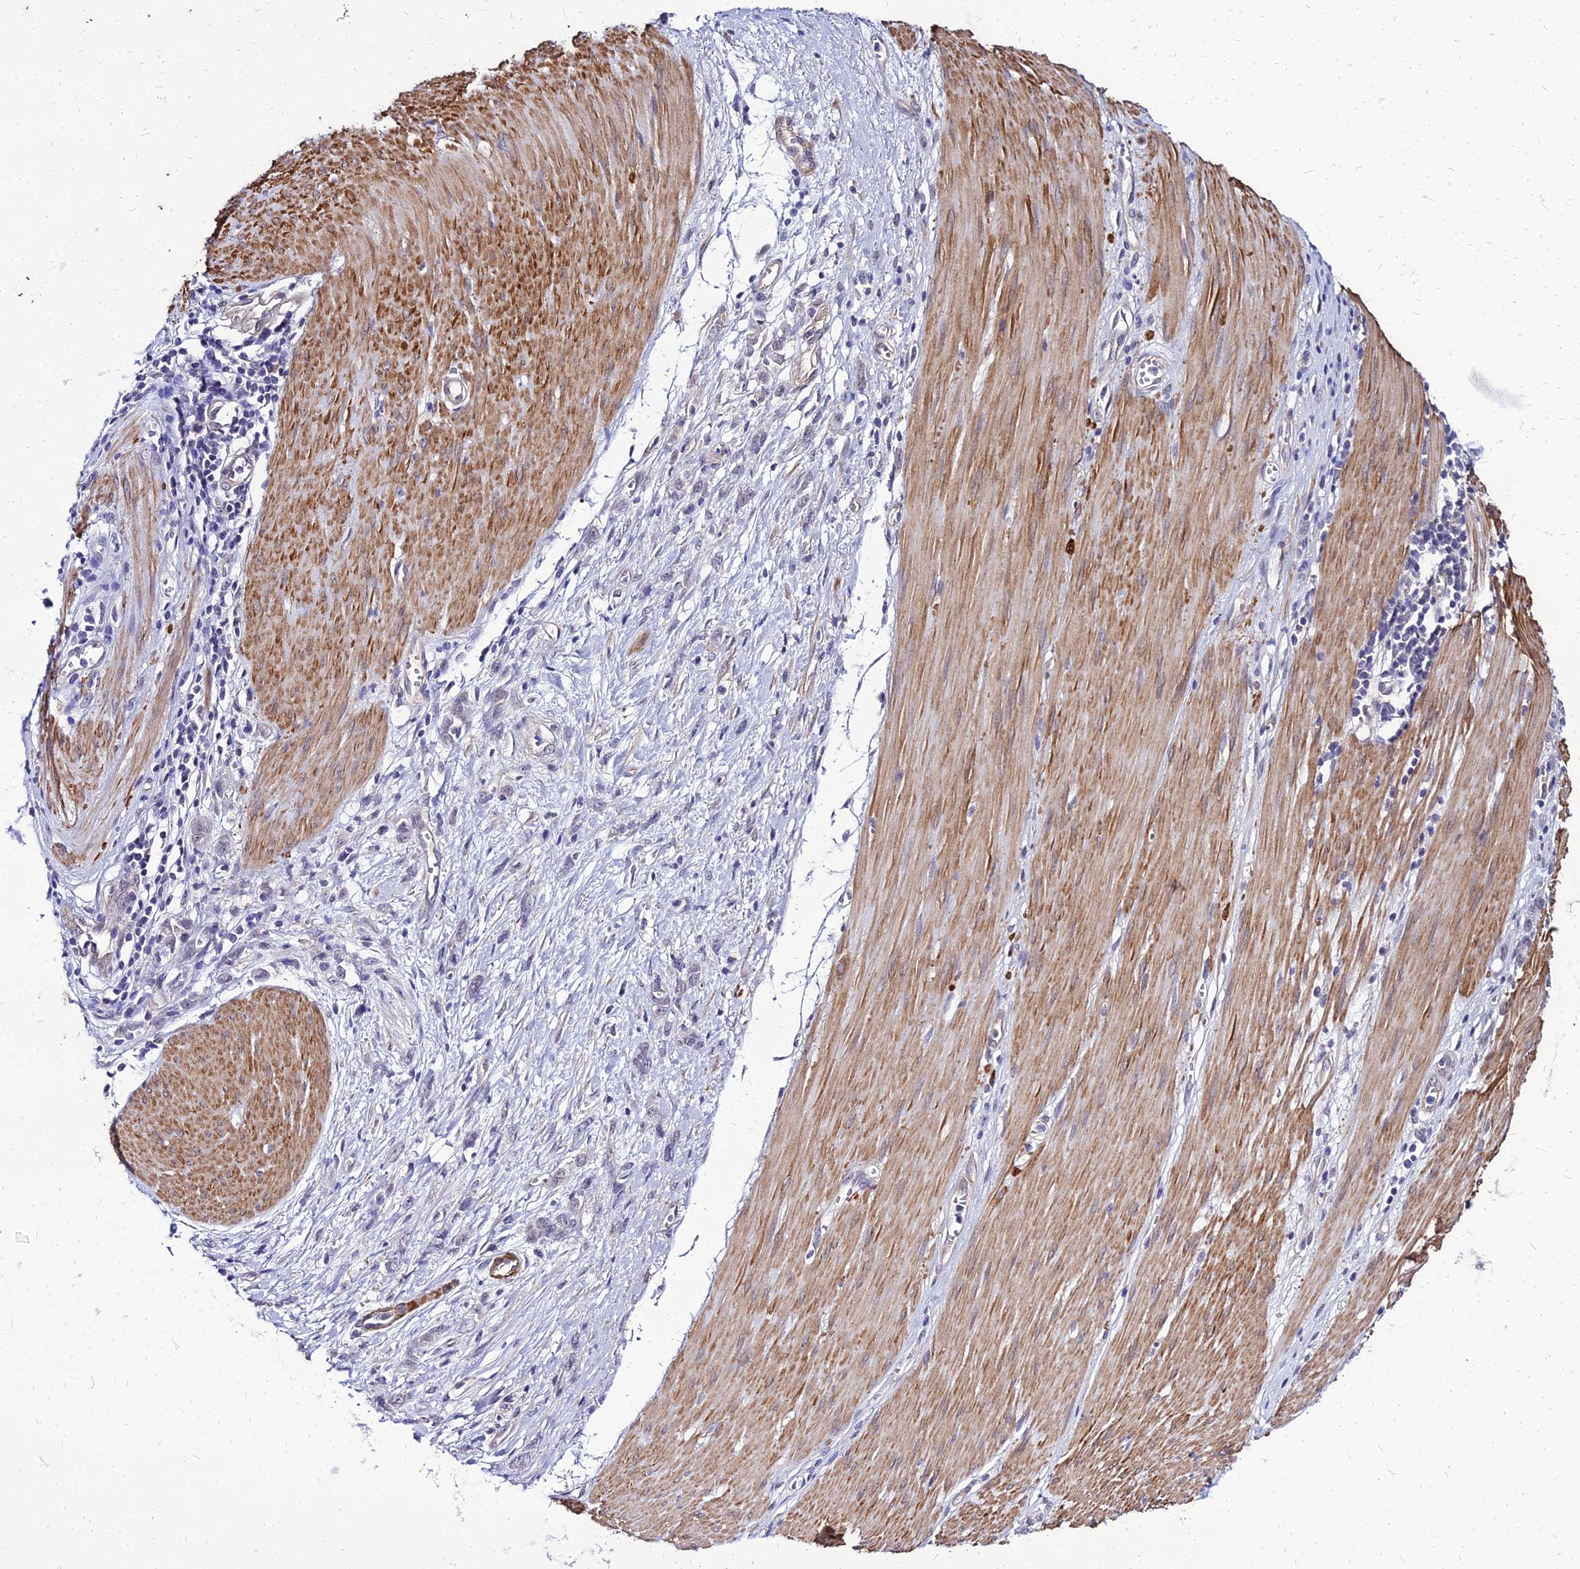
{"staining": {"intensity": "negative", "quantity": "none", "location": "none"}, "tissue": "stomach cancer", "cell_type": "Tumor cells", "image_type": "cancer", "snomed": [{"axis": "morphology", "description": "Adenocarcinoma, NOS"}, {"axis": "topography", "description": "Stomach"}], "caption": "A histopathology image of human stomach adenocarcinoma is negative for staining in tumor cells.", "gene": "YEATS2", "patient": {"sex": "female", "age": 76}}